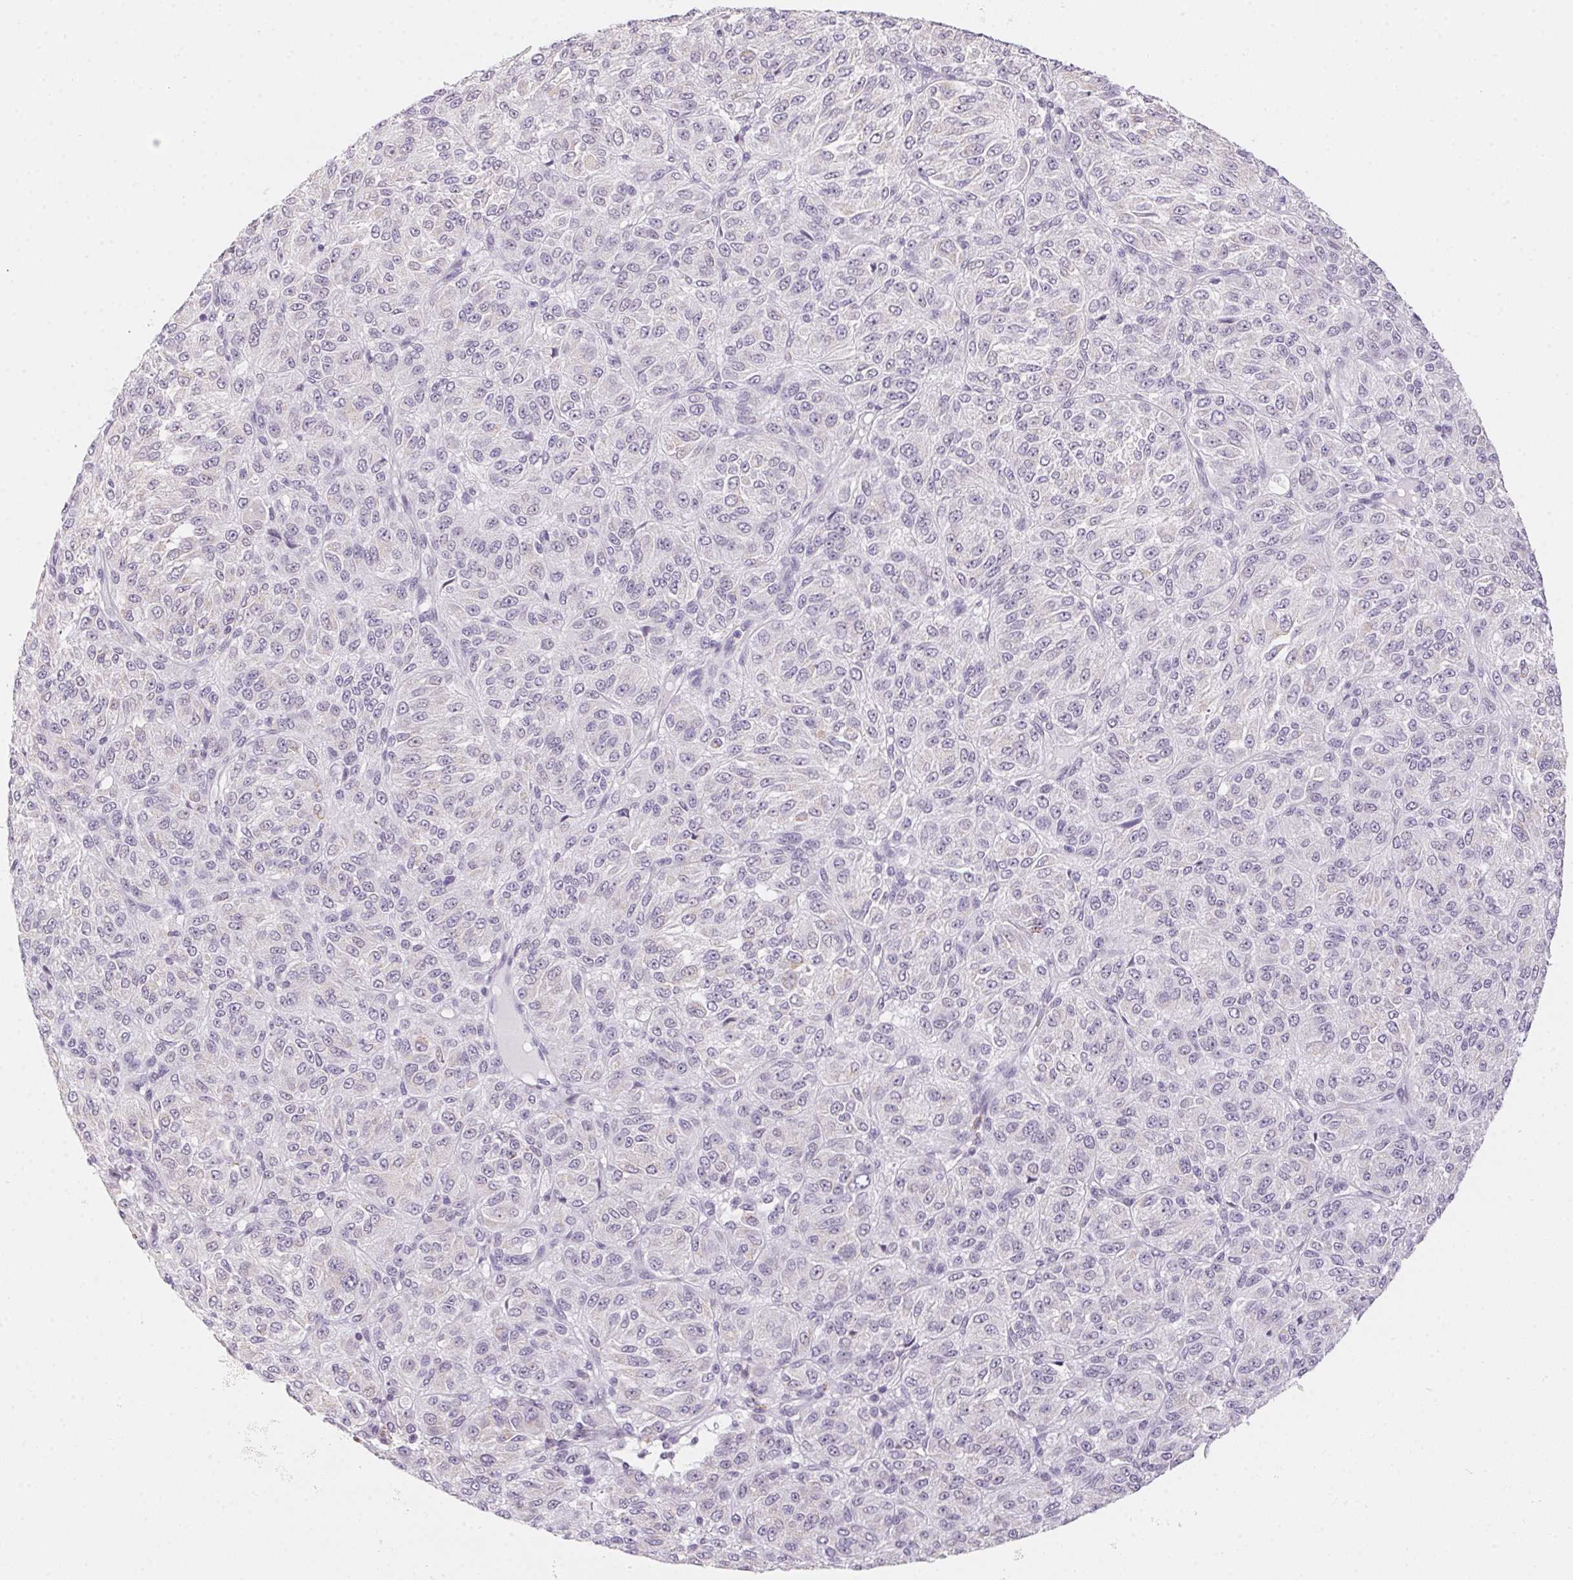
{"staining": {"intensity": "negative", "quantity": "none", "location": "none"}, "tissue": "melanoma", "cell_type": "Tumor cells", "image_type": "cancer", "snomed": [{"axis": "morphology", "description": "Malignant melanoma, Metastatic site"}, {"axis": "topography", "description": "Brain"}], "caption": "Malignant melanoma (metastatic site) was stained to show a protein in brown. There is no significant staining in tumor cells. (DAB (3,3'-diaminobenzidine) immunohistochemistry (IHC), high magnification).", "gene": "PRPH", "patient": {"sex": "female", "age": 56}}